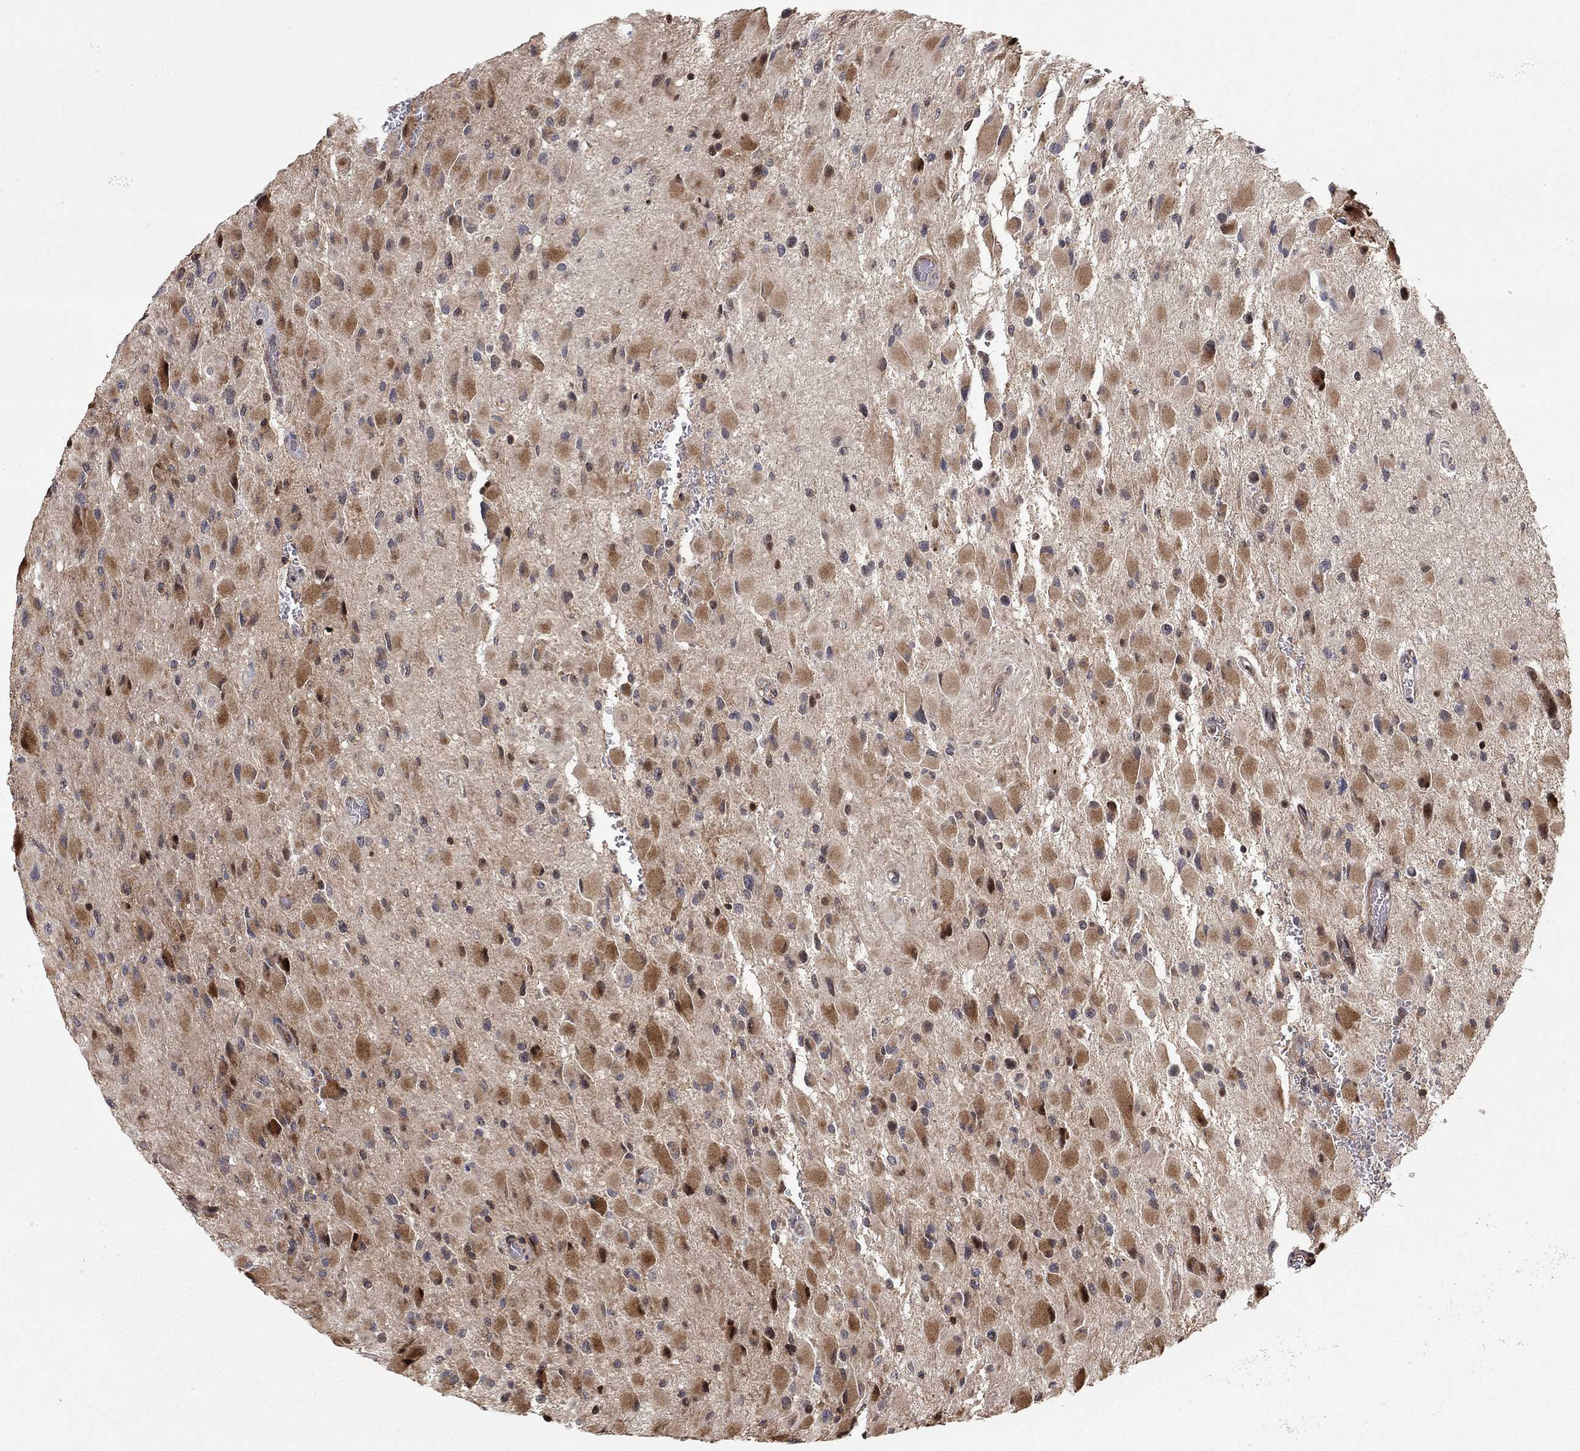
{"staining": {"intensity": "moderate", "quantity": "25%-75%", "location": "cytoplasmic/membranous,nuclear"}, "tissue": "glioma", "cell_type": "Tumor cells", "image_type": "cancer", "snomed": [{"axis": "morphology", "description": "Glioma, malignant, High grade"}, {"axis": "topography", "description": "Cerebral cortex"}], "caption": "Glioma stained for a protein reveals moderate cytoplasmic/membranous and nuclear positivity in tumor cells.", "gene": "LPCAT4", "patient": {"sex": "female", "age": 36}}